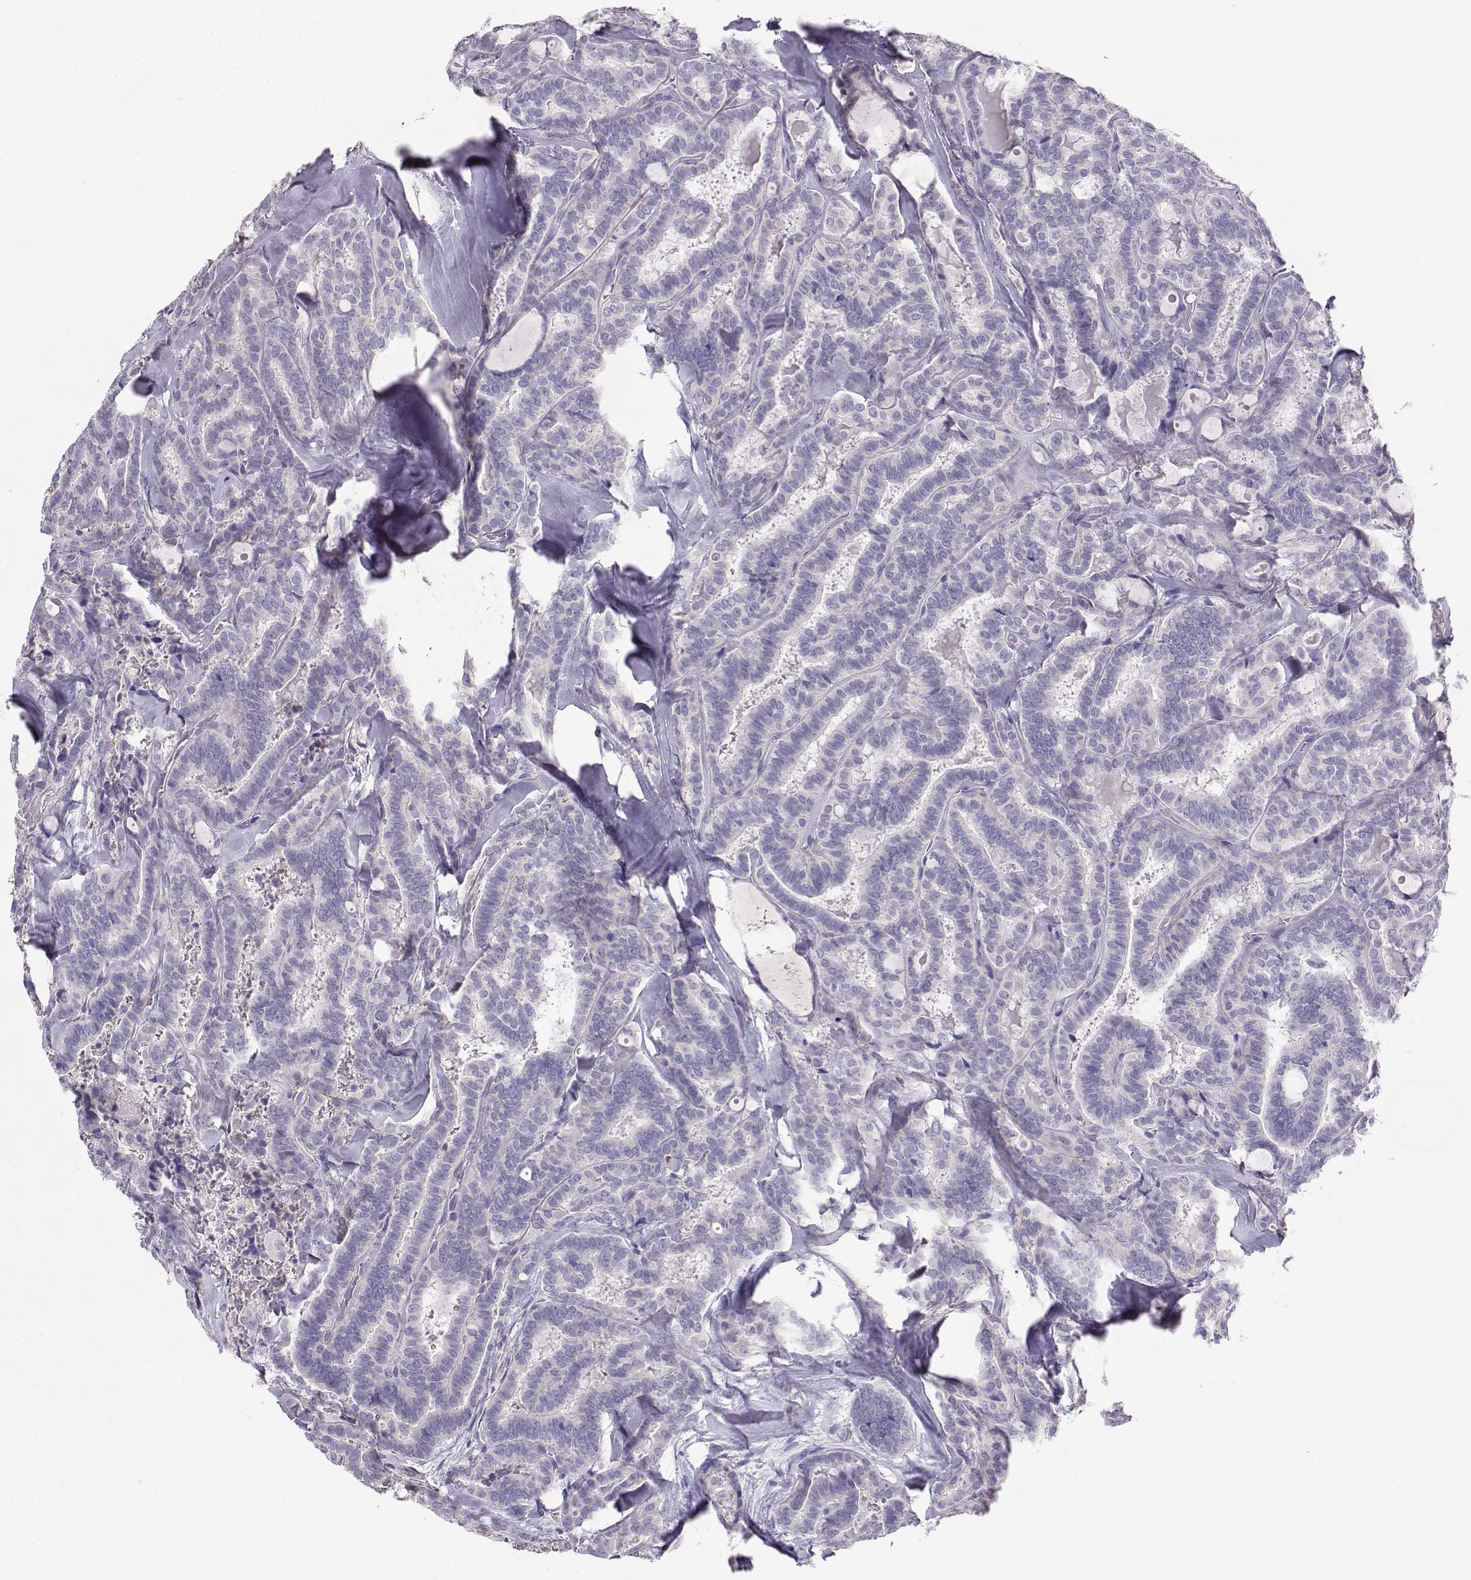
{"staining": {"intensity": "negative", "quantity": "none", "location": "none"}, "tissue": "thyroid cancer", "cell_type": "Tumor cells", "image_type": "cancer", "snomed": [{"axis": "morphology", "description": "Papillary adenocarcinoma, NOS"}, {"axis": "topography", "description": "Thyroid gland"}], "caption": "An image of thyroid cancer (papillary adenocarcinoma) stained for a protein exhibits no brown staining in tumor cells. The staining is performed using DAB (3,3'-diaminobenzidine) brown chromogen with nuclei counter-stained in using hematoxylin.", "gene": "ENDOU", "patient": {"sex": "female", "age": 39}}